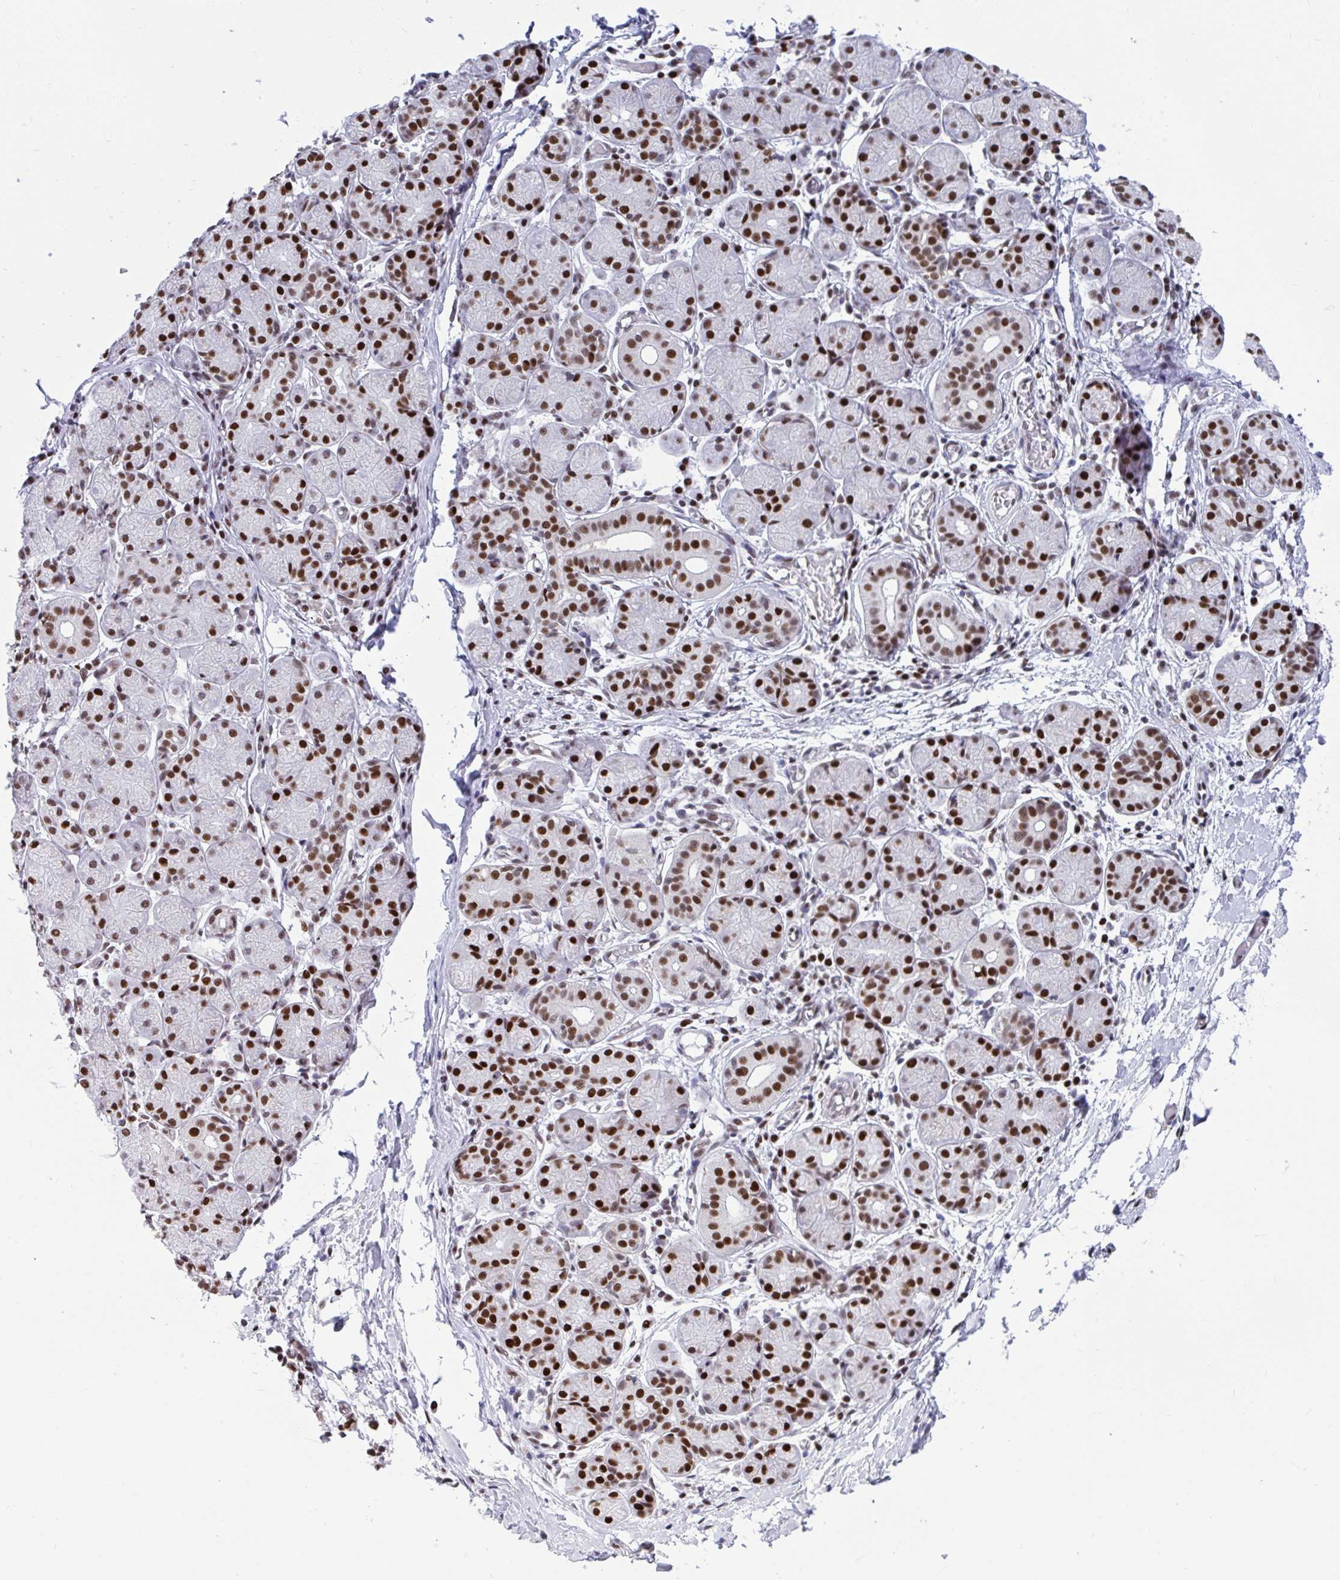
{"staining": {"intensity": "strong", "quantity": ">75%", "location": "nuclear"}, "tissue": "salivary gland", "cell_type": "Glandular cells", "image_type": "normal", "snomed": [{"axis": "morphology", "description": "Normal tissue, NOS"}, {"axis": "topography", "description": "Salivary gland"}], "caption": "Immunohistochemistry (IHC) of benign salivary gland displays high levels of strong nuclear positivity in about >75% of glandular cells.", "gene": "SLC35C2", "patient": {"sex": "female", "age": 24}}